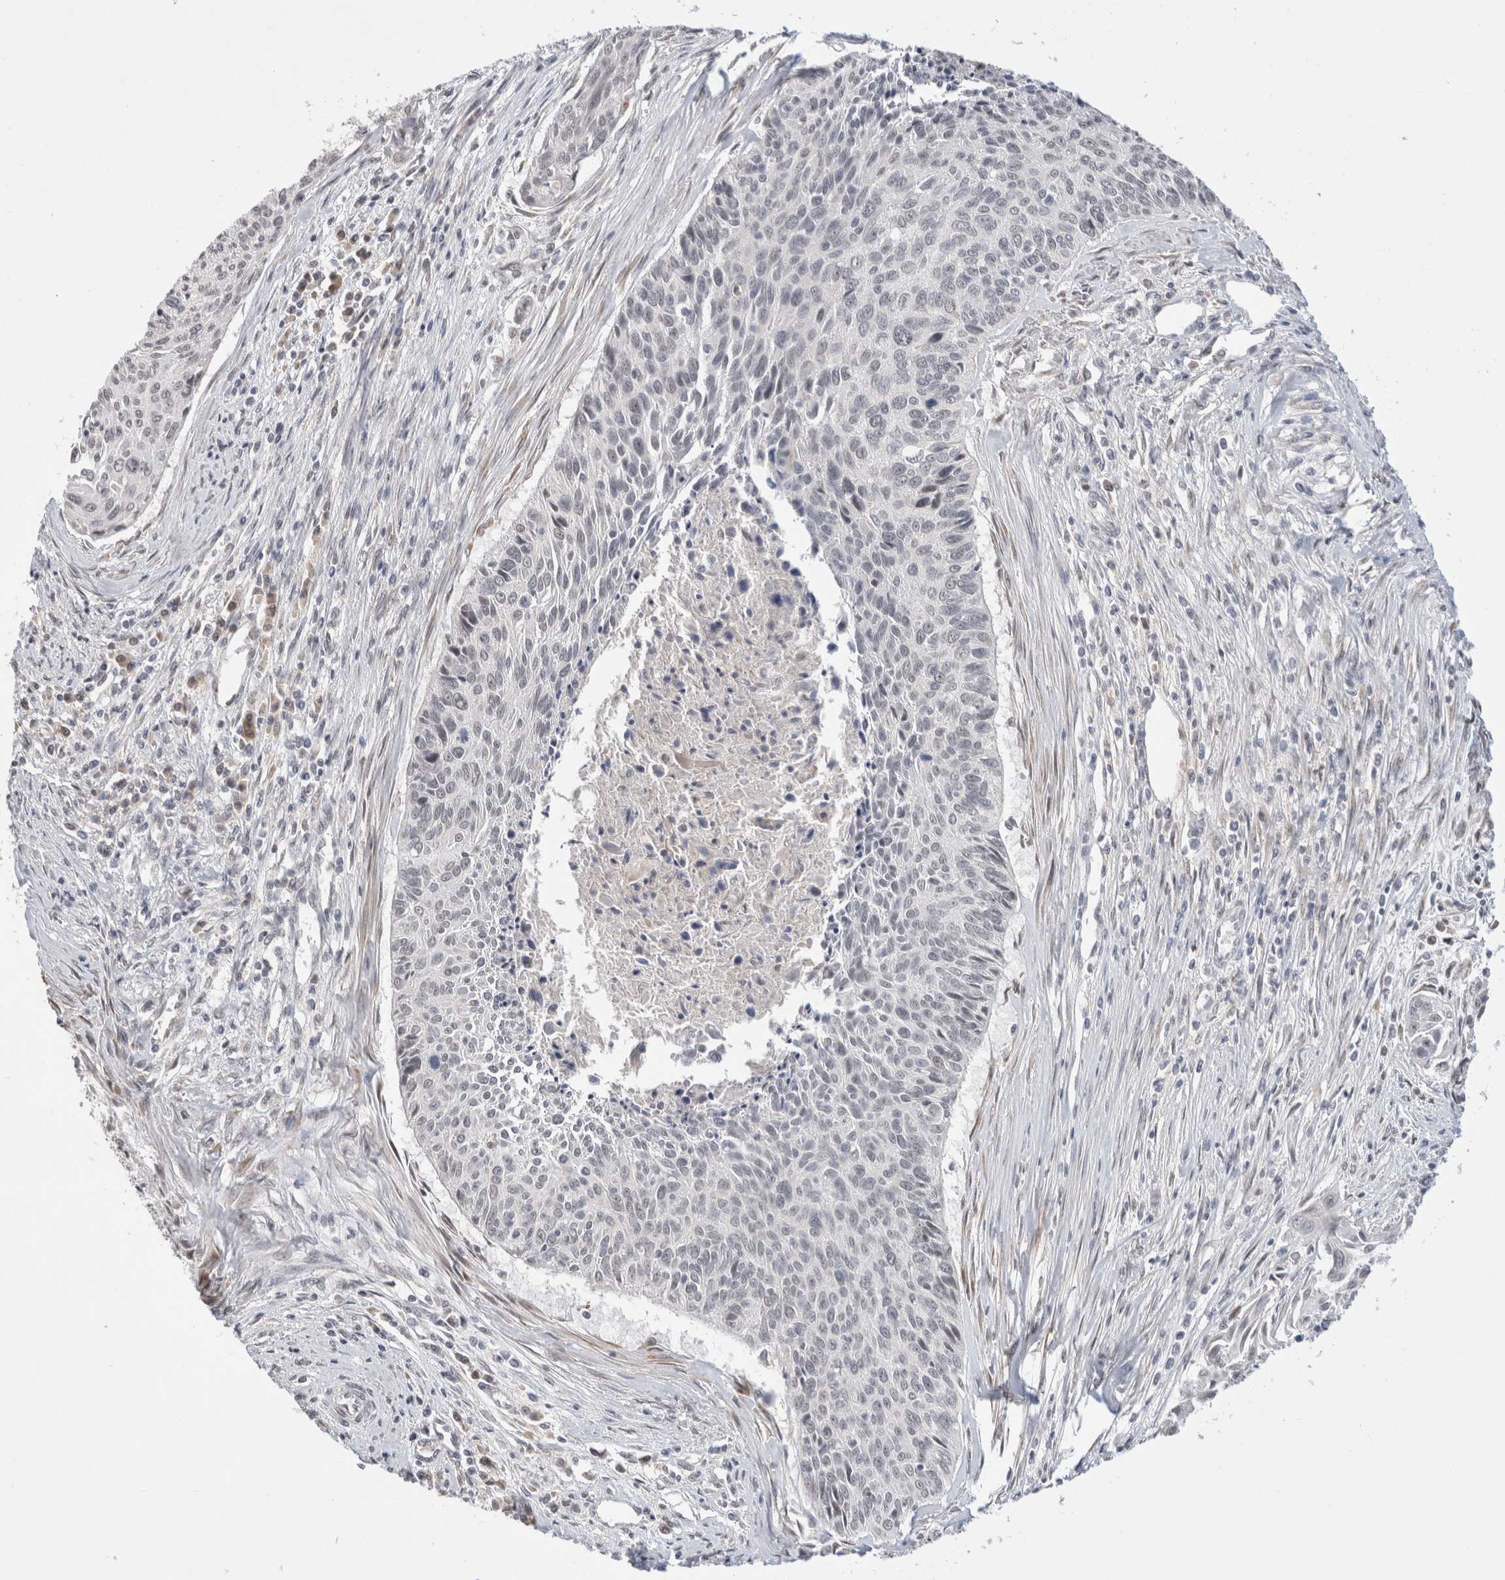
{"staining": {"intensity": "weak", "quantity": "<25%", "location": "nuclear"}, "tissue": "cervical cancer", "cell_type": "Tumor cells", "image_type": "cancer", "snomed": [{"axis": "morphology", "description": "Squamous cell carcinoma, NOS"}, {"axis": "topography", "description": "Cervix"}], "caption": "Immunohistochemical staining of squamous cell carcinoma (cervical) displays no significant expression in tumor cells.", "gene": "HDLBP", "patient": {"sex": "female", "age": 55}}